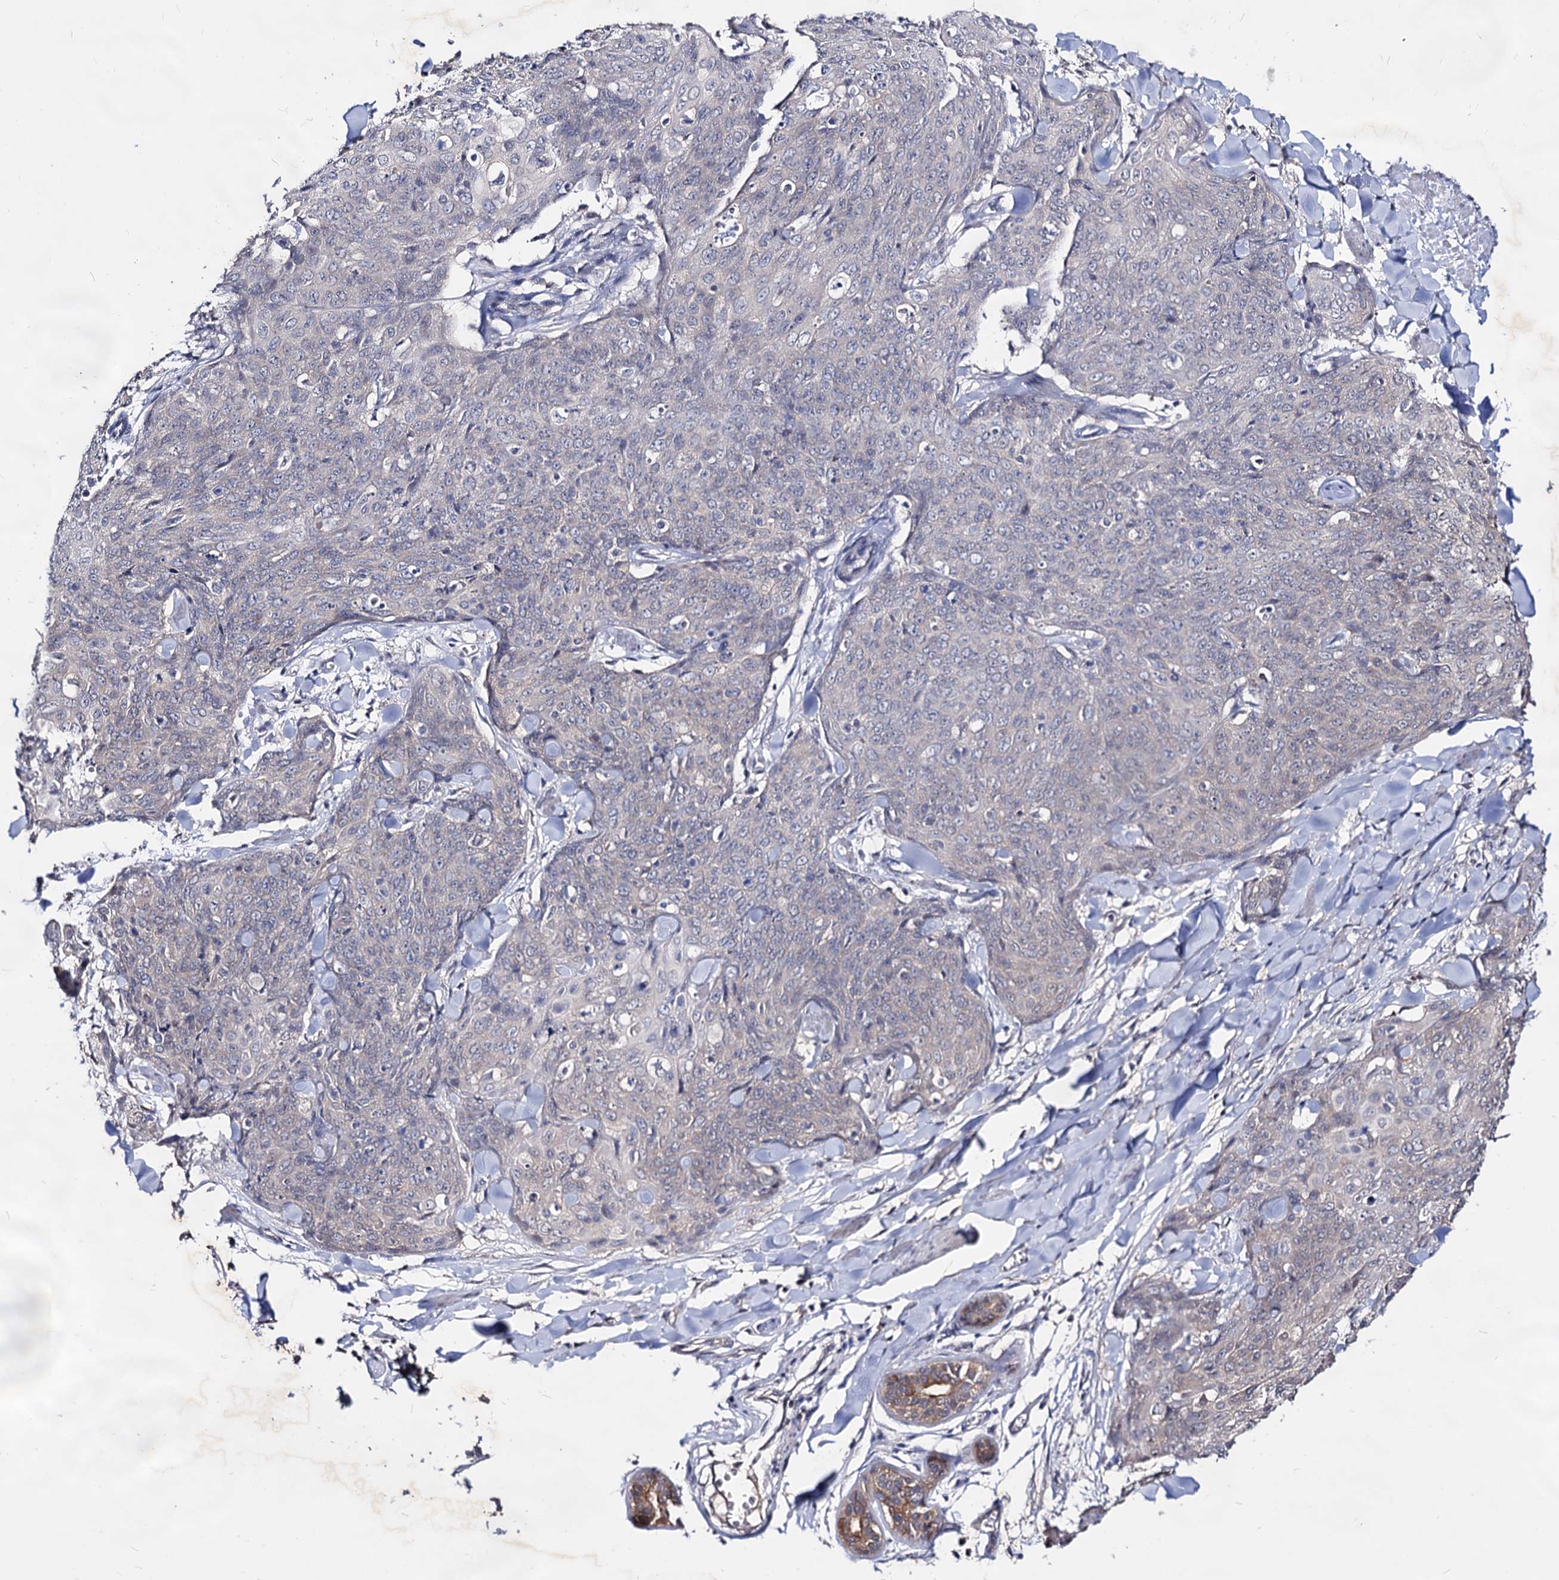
{"staining": {"intensity": "negative", "quantity": "none", "location": "none"}, "tissue": "skin cancer", "cell_type": "Tumor cells", "image_type": "cancer", "snomed": [{"axis": "morphology", "description": "Squamous cell carcinoma, NOS"}, {"axis": "topography", "description": "Skin"}, {"axis": "topography", "description": "Vulva"}], "caption": "A high-resolution histopathology image shows immunohistochemistry staining of skin cancer, which reveals no significant staining in tumor cells. (DAB (3,3'-diaminobenzidine) immunohistochemistry, high magnification).", "gene": "ARFIP2", "patient": {"sex": "female", "age": 85}}